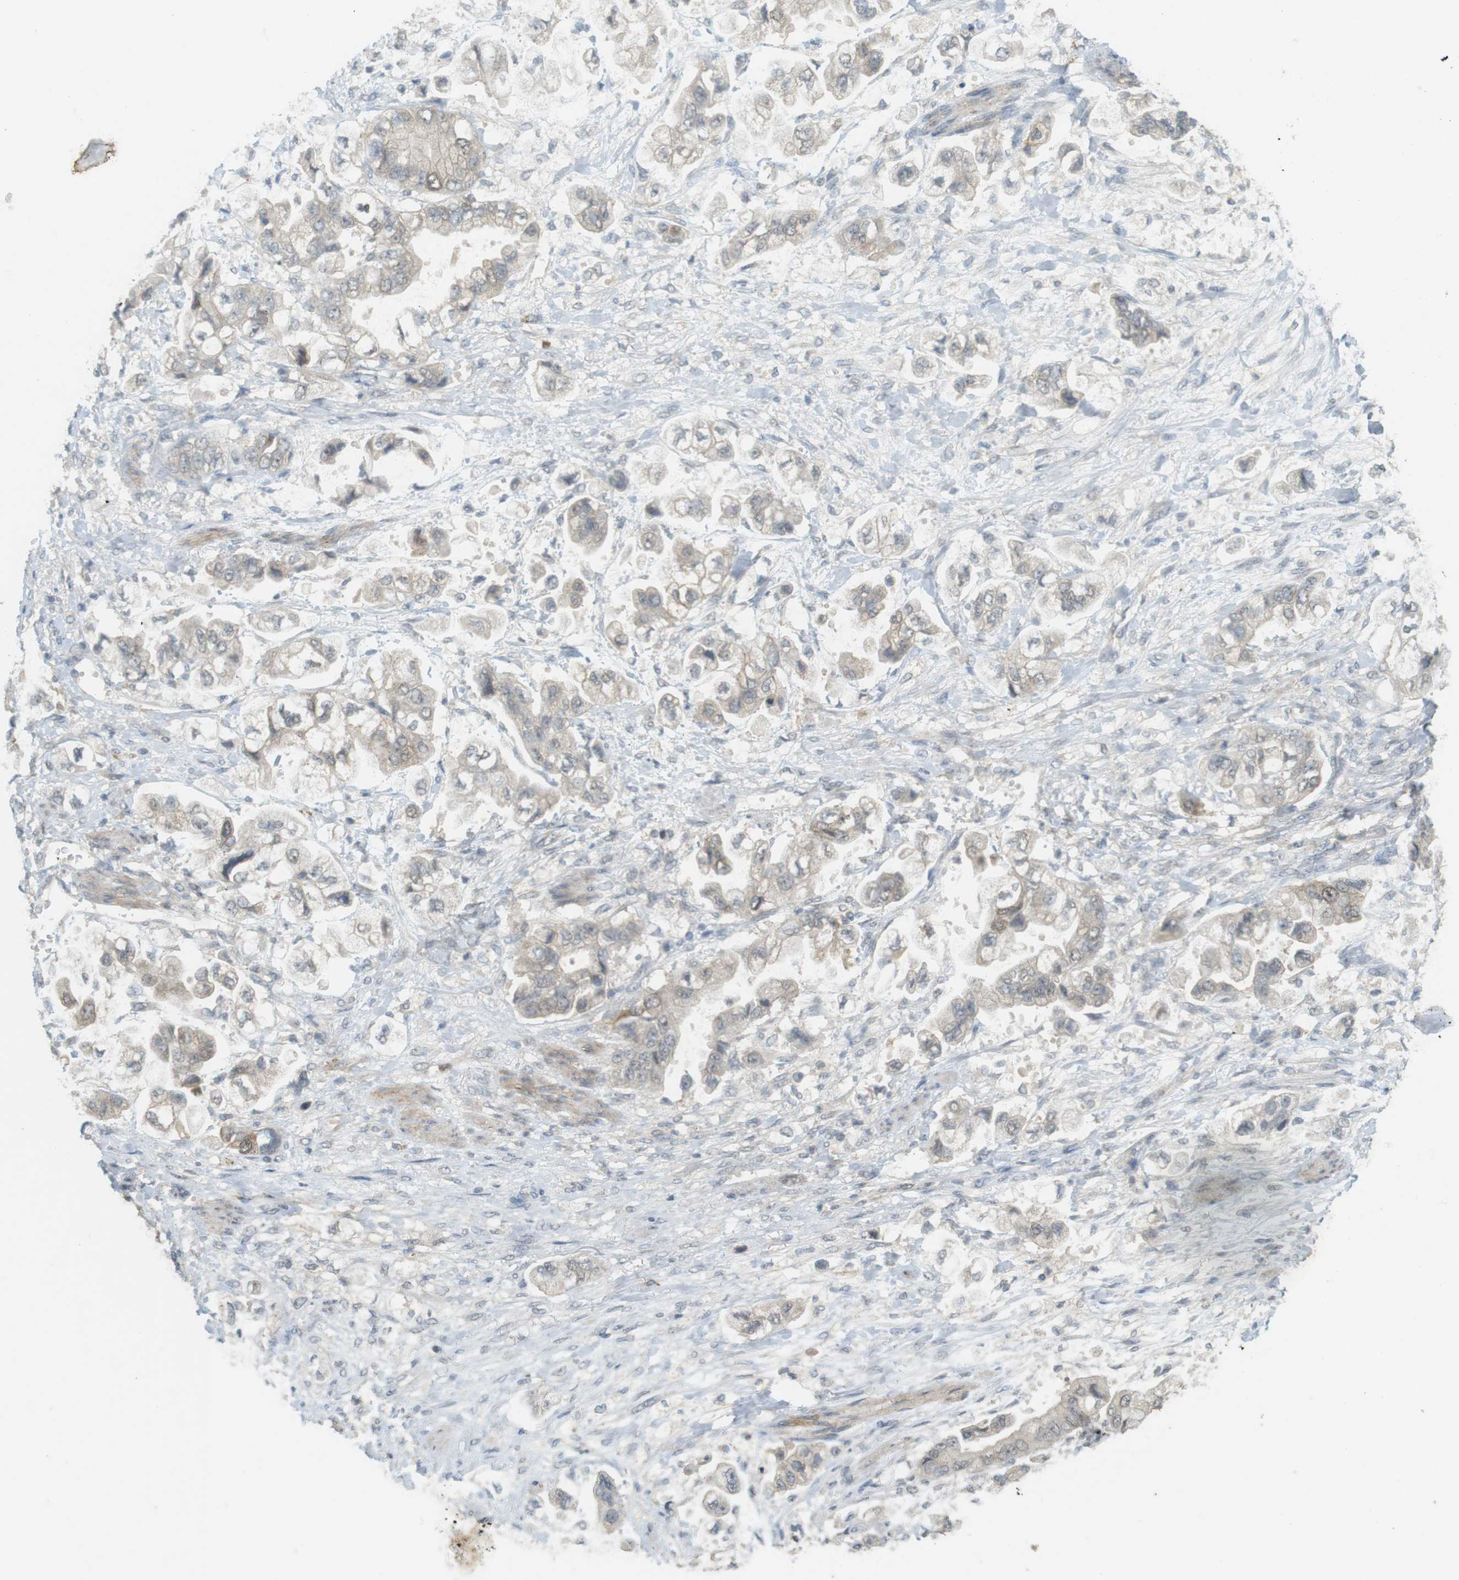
{"staining": {"intensity": "negative", "quantity": "none", "location": "none"}, "tissue": "stomach cancer", "cell_type": "Tumor cells", "image_type": "cancer", "snomed": [{"axis": "morphology", "description": "Normal tissue, NOS"}, {"axis": "morphology", "description": "Adenocarcinoma, NOS"}, {"axis": "topography", "description": "Stomach"}], "caption": "Immunohistochemistry histopathology image of stomach cancer (adenocarcinoma) stained for a protein (brown), which shows no expression in tumor cells. (Immunohistochemistry, brightfield microscopy, high magnification).", "gene": "TTK", "patient": {"sex": "male", "age": 62}}